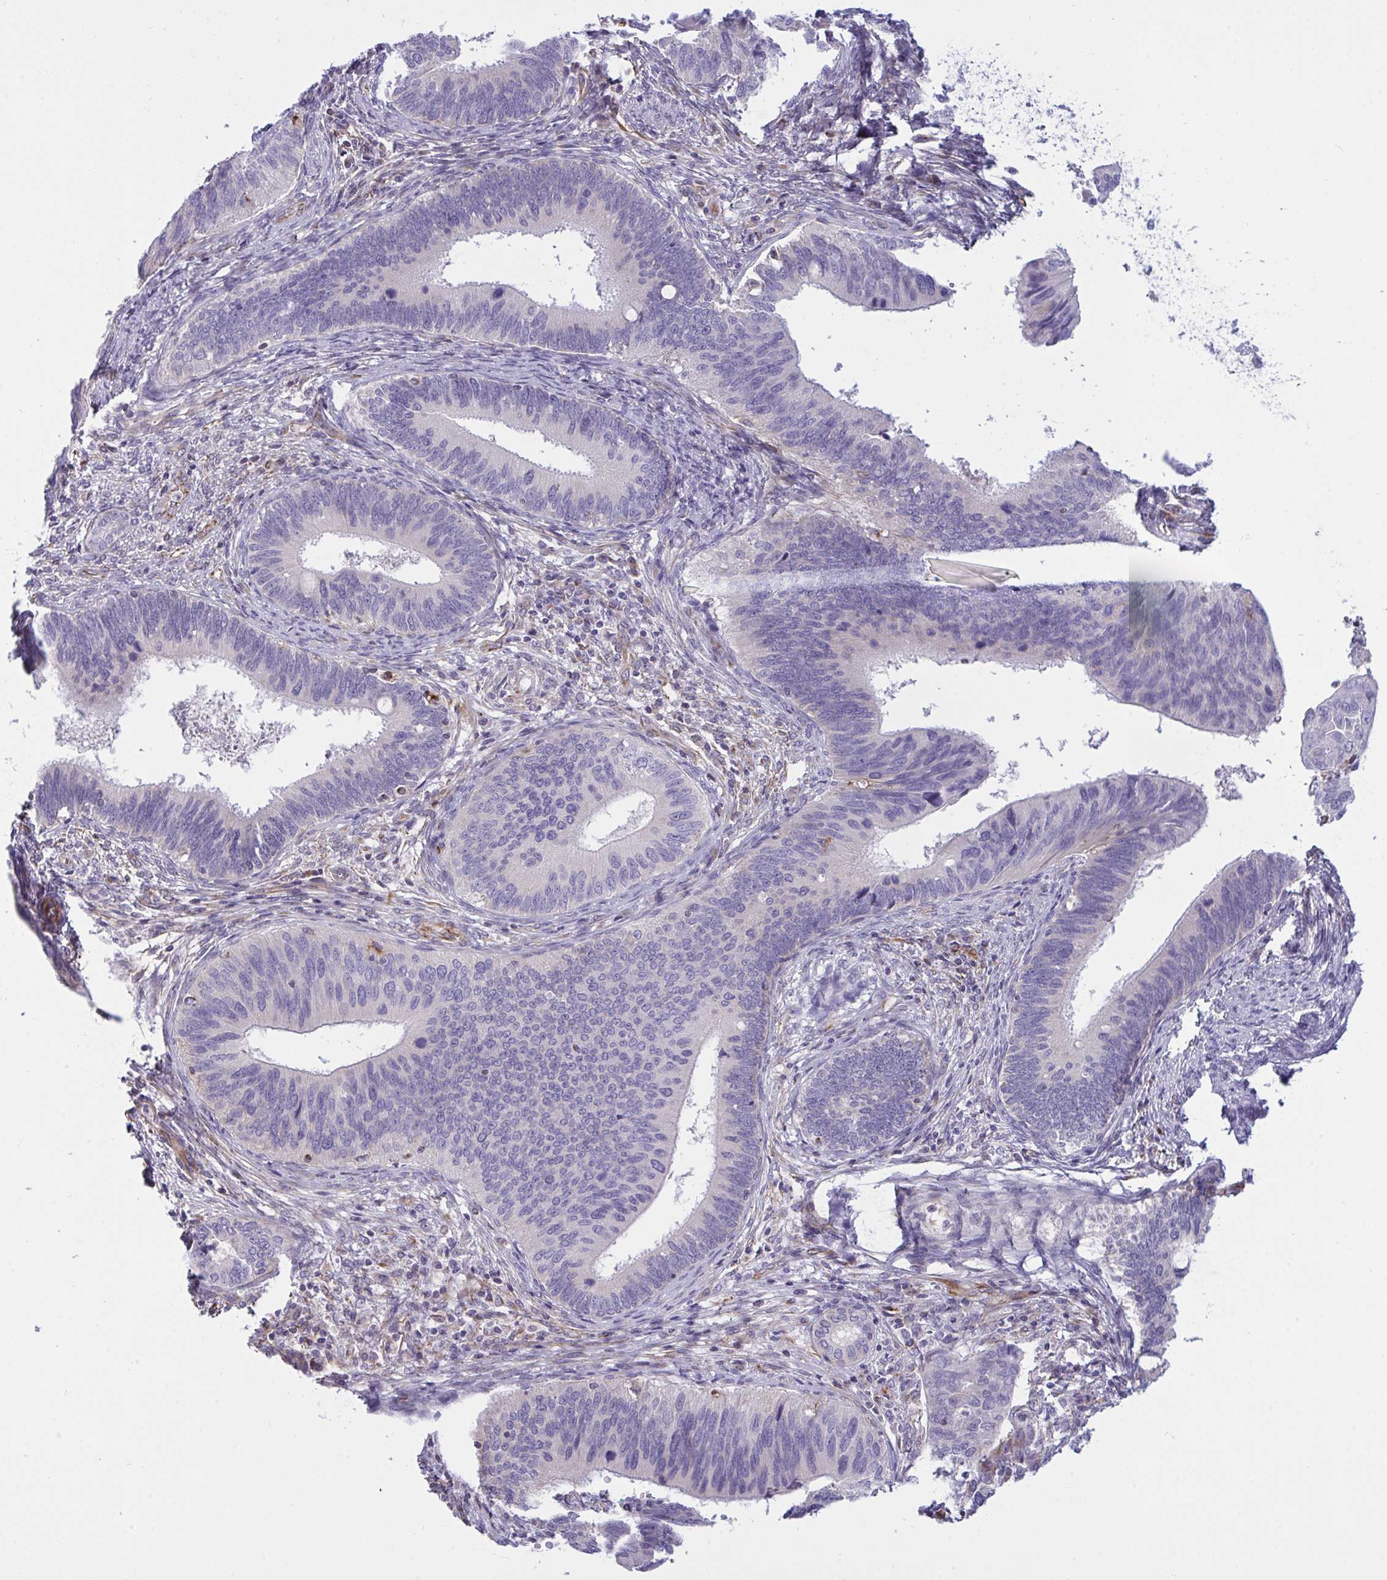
{"staining": {"intensity": "negative", "quantity": "none", "location": "none"}, "tissue": "cervical cancer", "cell_type": "Tumor cells", "image_type": "cancer", "snomed": [{"axis": "morphology", "description": "Adenocarcinoma, NOS"}, {"axis": "topography", "description": "Cervix"}], "caption": "High power microscopy histopathology image of an IHC image of adenocarcinoma (cervical), revealing no significant expression in tumor cells.", "gene": "DCBLD1", "patient": {"sex": "female", "age": 42}}